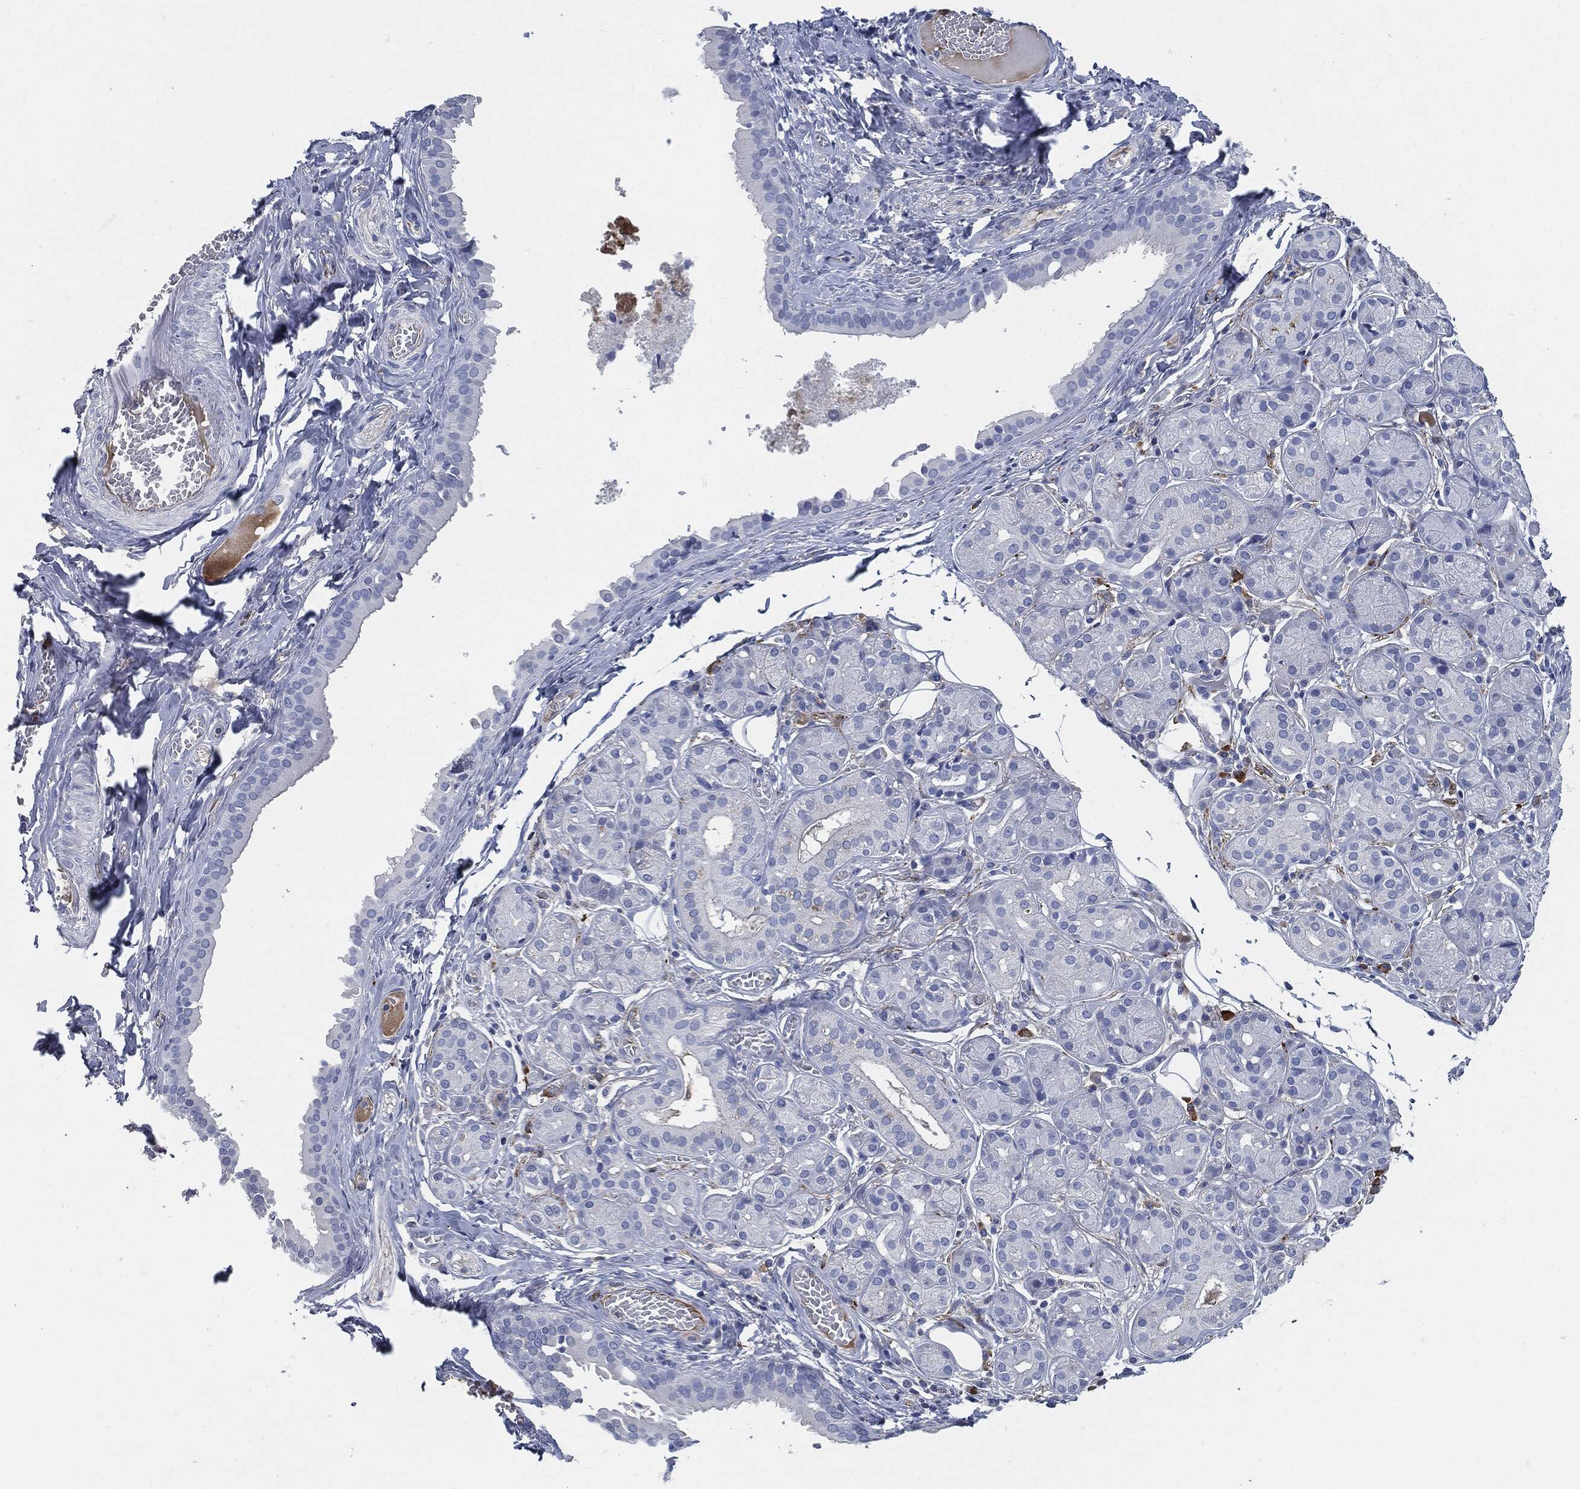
{"staining": {"intensity": "negative", "quantity": "none", "location": "none"}, "tissue": "salivary gland", "cell_type": "Glandular cells", "image_type": "normal", "snomed": [{"axis": "morphology", "description": "Normal tissue, NOS"}, {"axis": "topography", "description": "Salivary gland"}], "caption": "An image of human salivary gland is negative for staining in glandular cells. (DAB (3,3'-diaminobenzidine) immunohistochemistry with hematoxylin counter stain).", "gene": "CD27", "patient": {"sex": "male", "age": 71}}